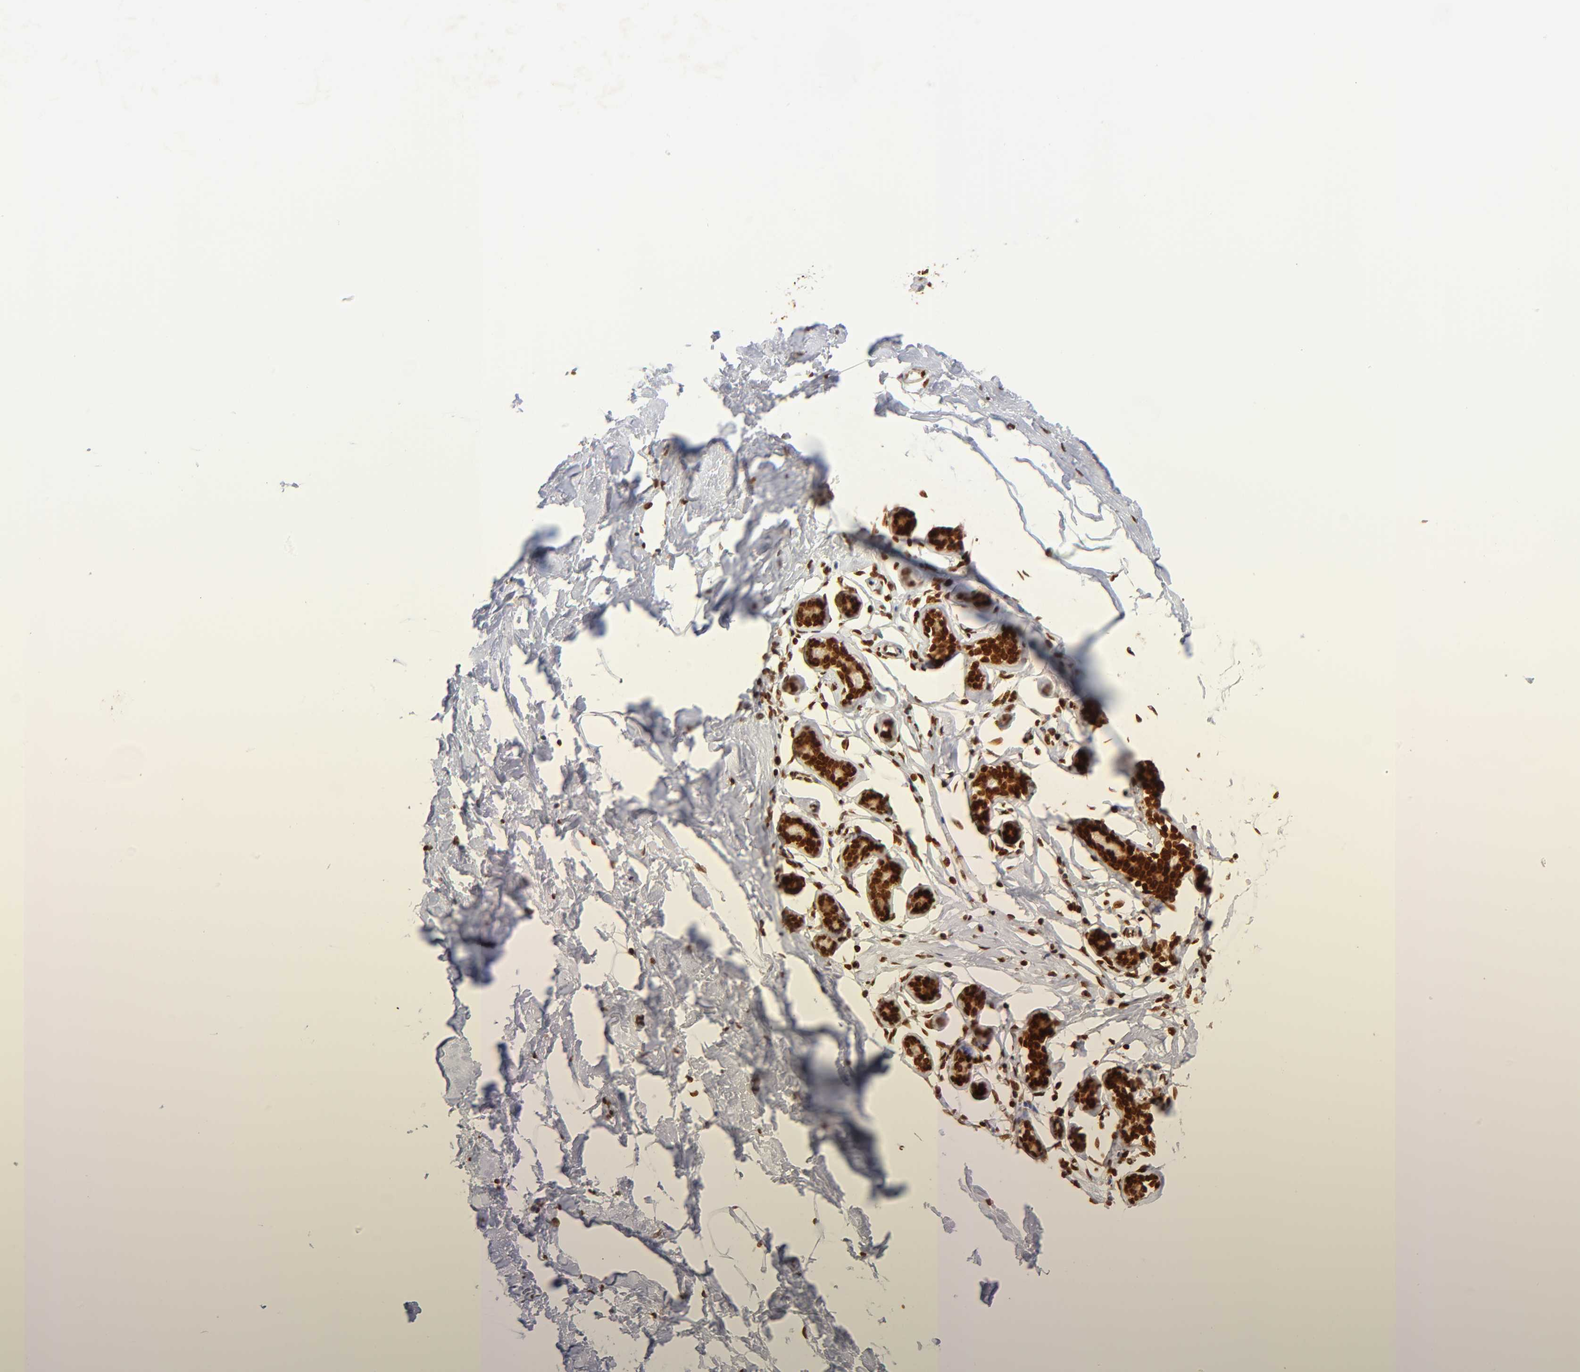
{"staining": {"intensity": "strong", "quantity": ">75%", "location": "nuclear"}, "tissue": "breast", "cell_type": "Adipocytes", "image_type": "normal", "snomed": [{"axis": "morphology", "description": "Normal tissue, NOS"}, {"axis": "topography", "description": "Breast"}], "caption": "Normal breast shows strong nuclear positivity in about >75% of adipocytes The protein of interest is shown in brown color, while the nuclei are stained blue..", "gene": "MED15", "patient": {"sex": "female", "age": 23}}